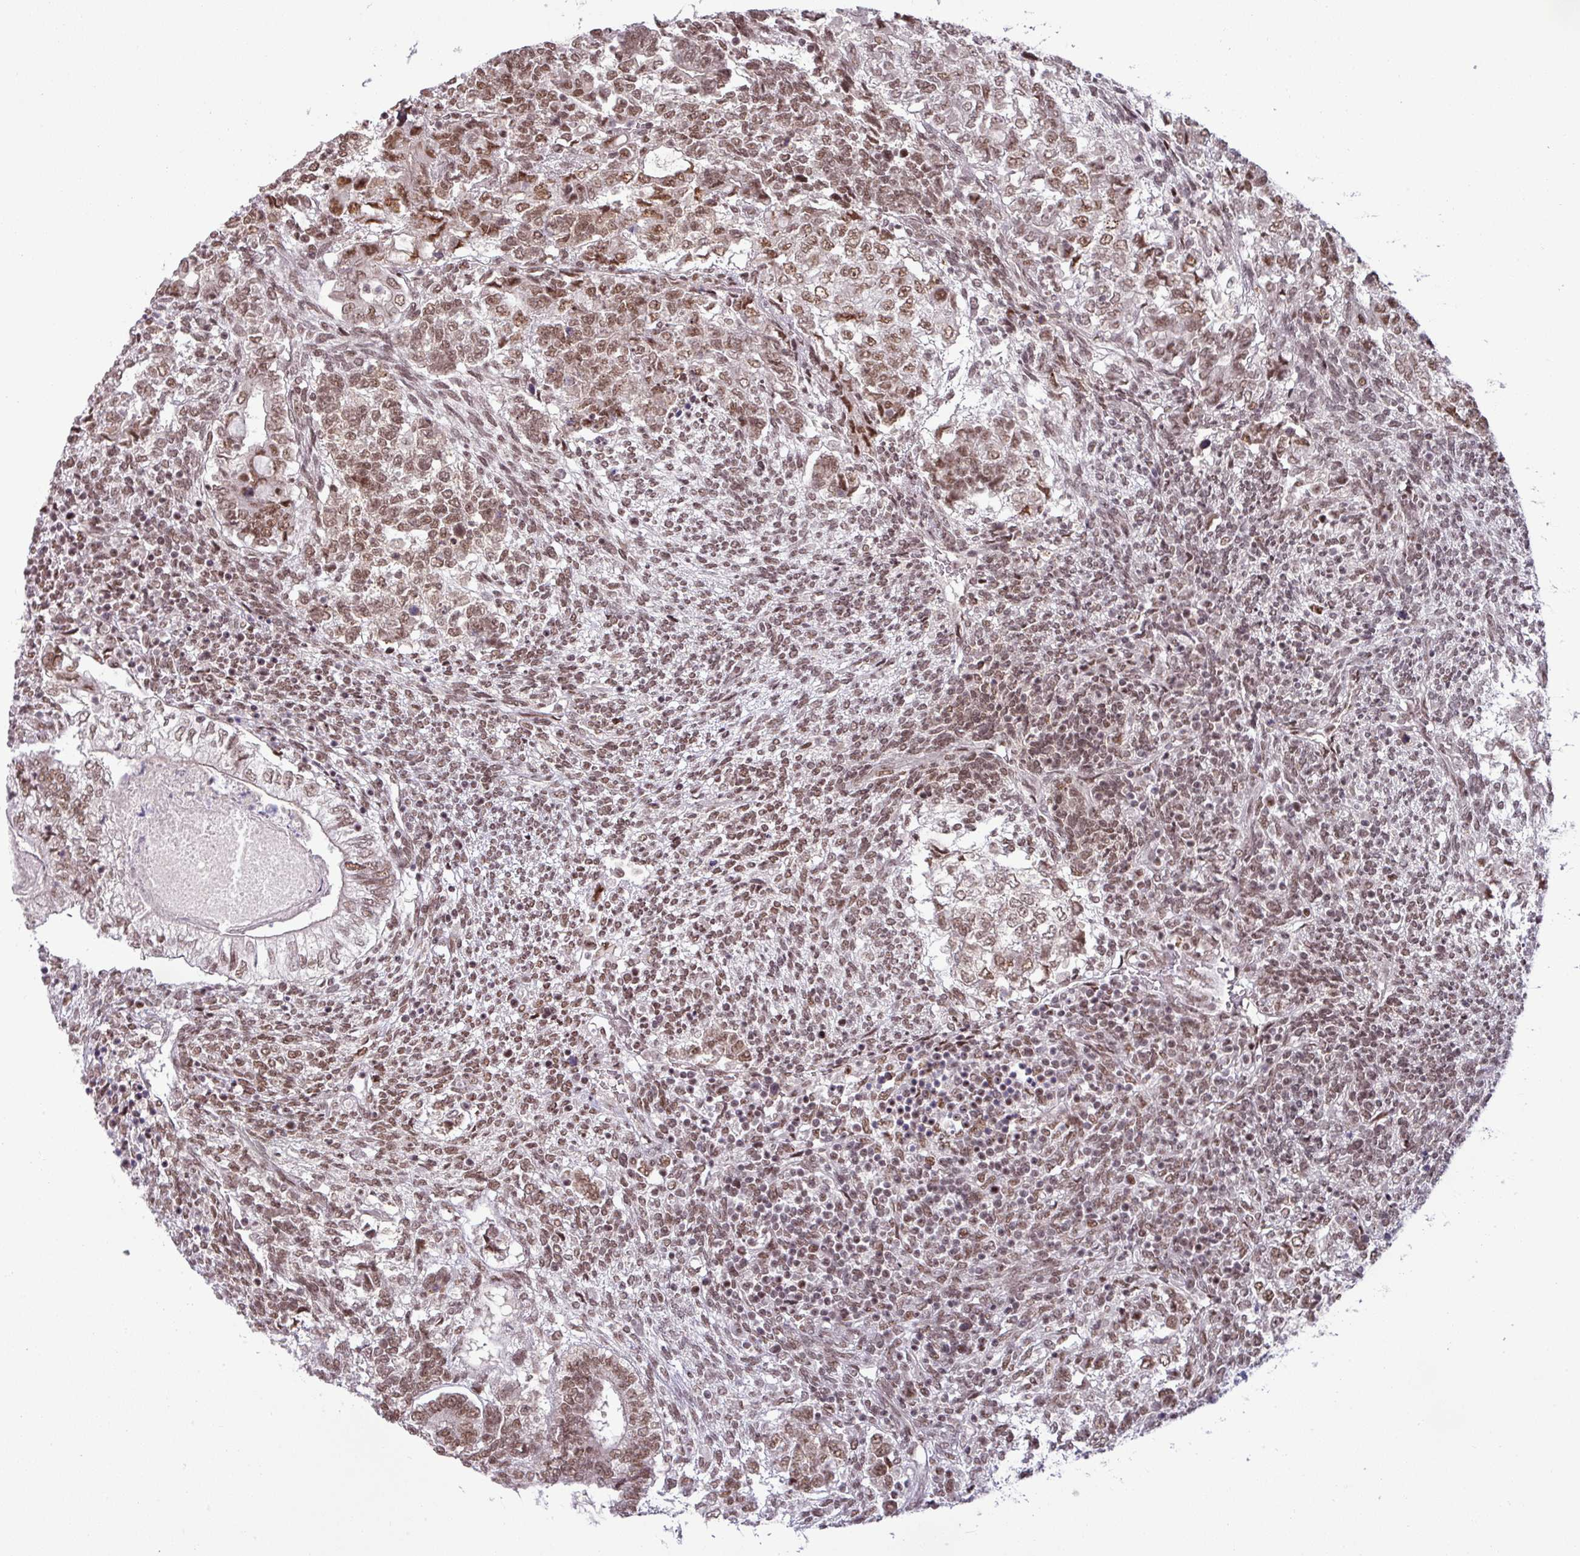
{"staining": {"intensity": "moderate", "quantity": ">75%", "location": "nuclear"}, "tissue": "testis cancer", "cell_type": "Tumor cells", "image_type": "cancer", "snomed": [{"axis": "morphology", "description": "Carcinoma, Embryonal, NOS"}, {"axis": "topography", "description": "Testis"}], "caption": "Immunohistochemistry (IHC) (DAB) staining of human embryonal carcinoma (testis) exhibits moderate nuclear protein positivity in about >75% of tumor cells.", "gene": "PTPN20", "patient": {"sex": "male", "age": 23}}